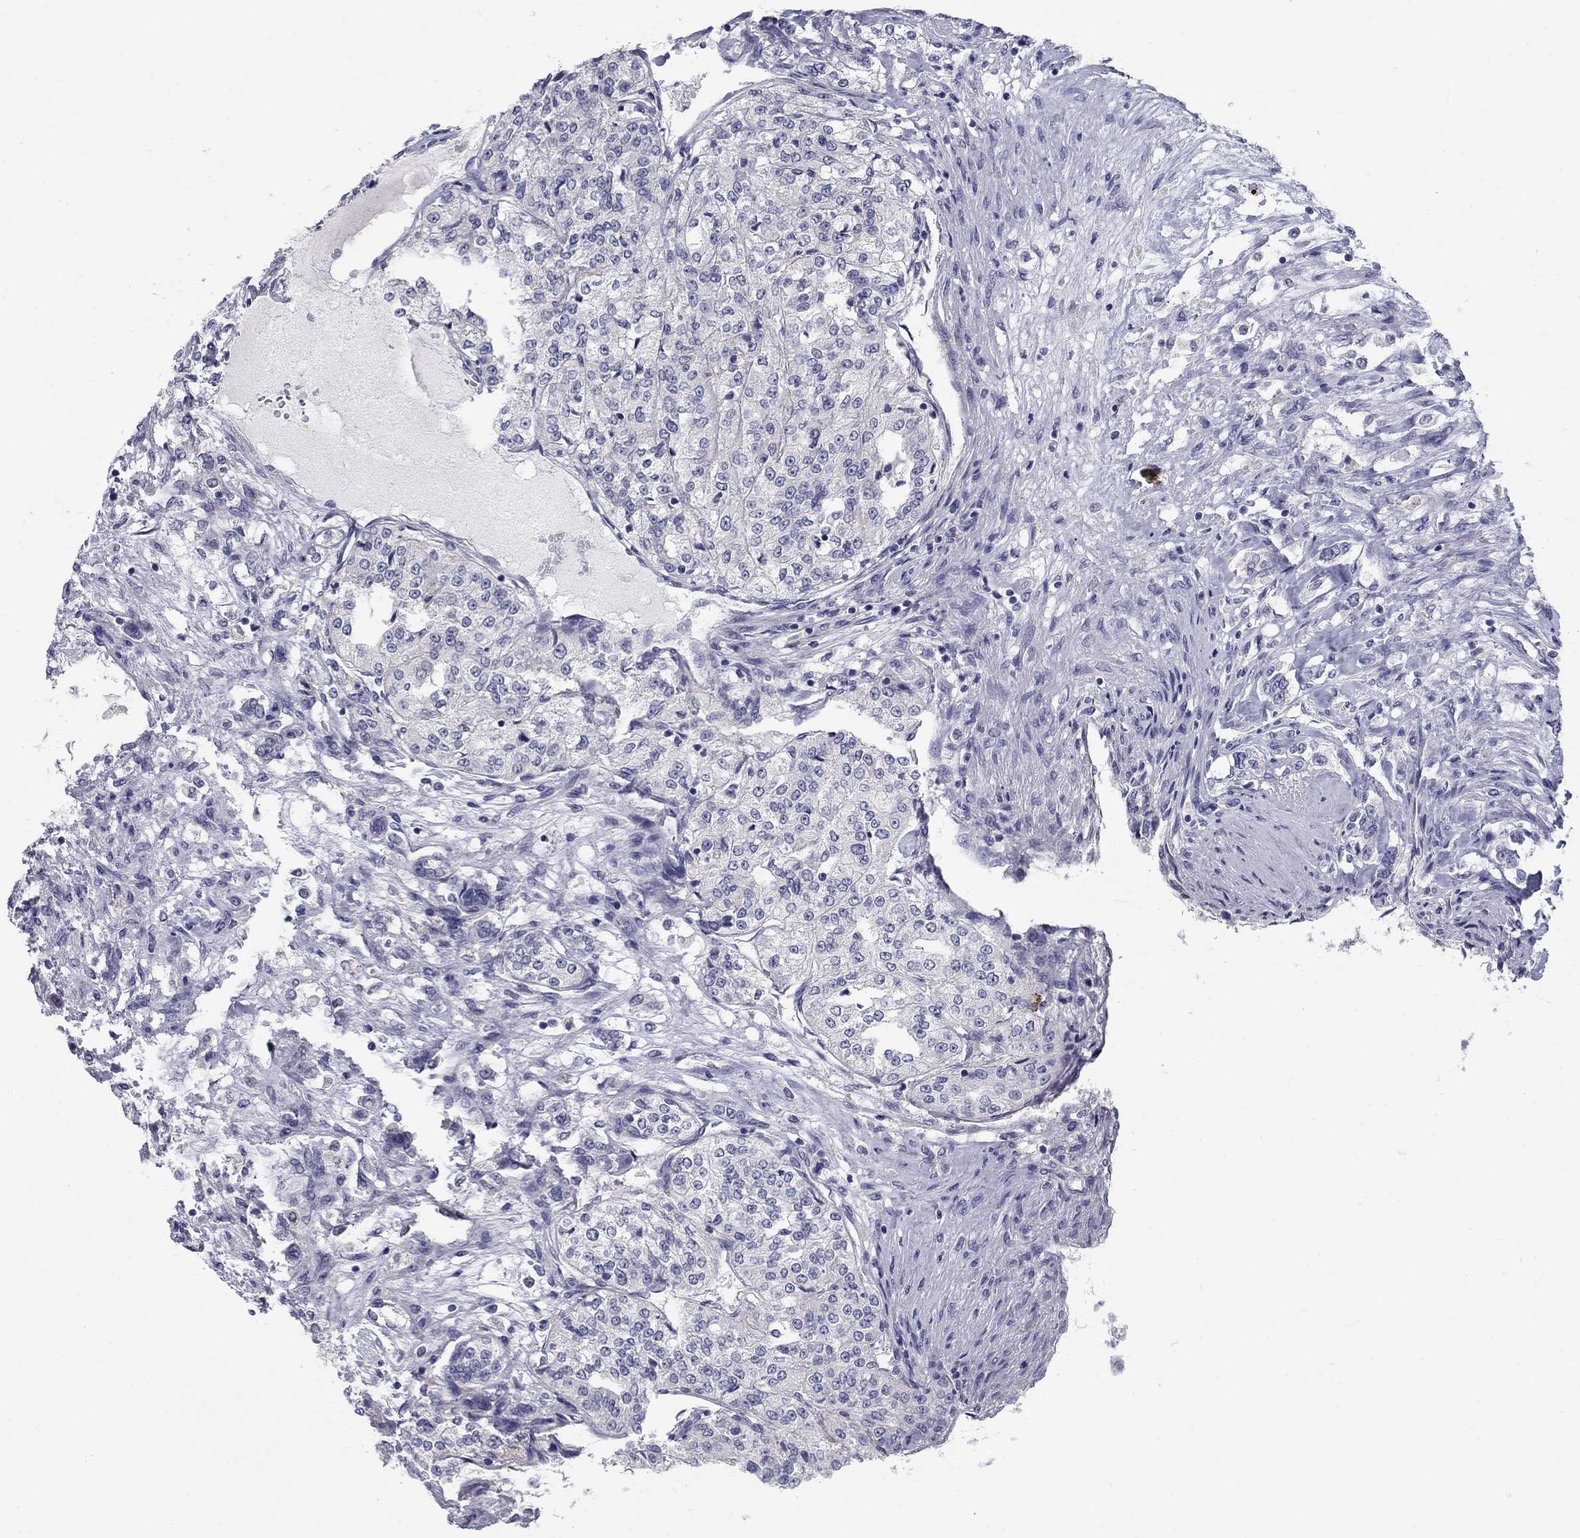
{"staining": {"intensity": "negative", "quantity": "none", "location": "none"}, "tissue": "renal cancer", "cell_type": "Tumor cells", "image_type": "cancer", "snomed": [{"axis": "morphology", "description": "Adenocarcinoma, NOS"}, {"axis": "topography", "description": "Kidney"}], "caption": "IHC image of renal adenocarcinoma stained for a protein (brown), which displays no positivity in tumor cells.", "gene": "TP53TG5", "patient": {"sex": "female", "age": 63}}